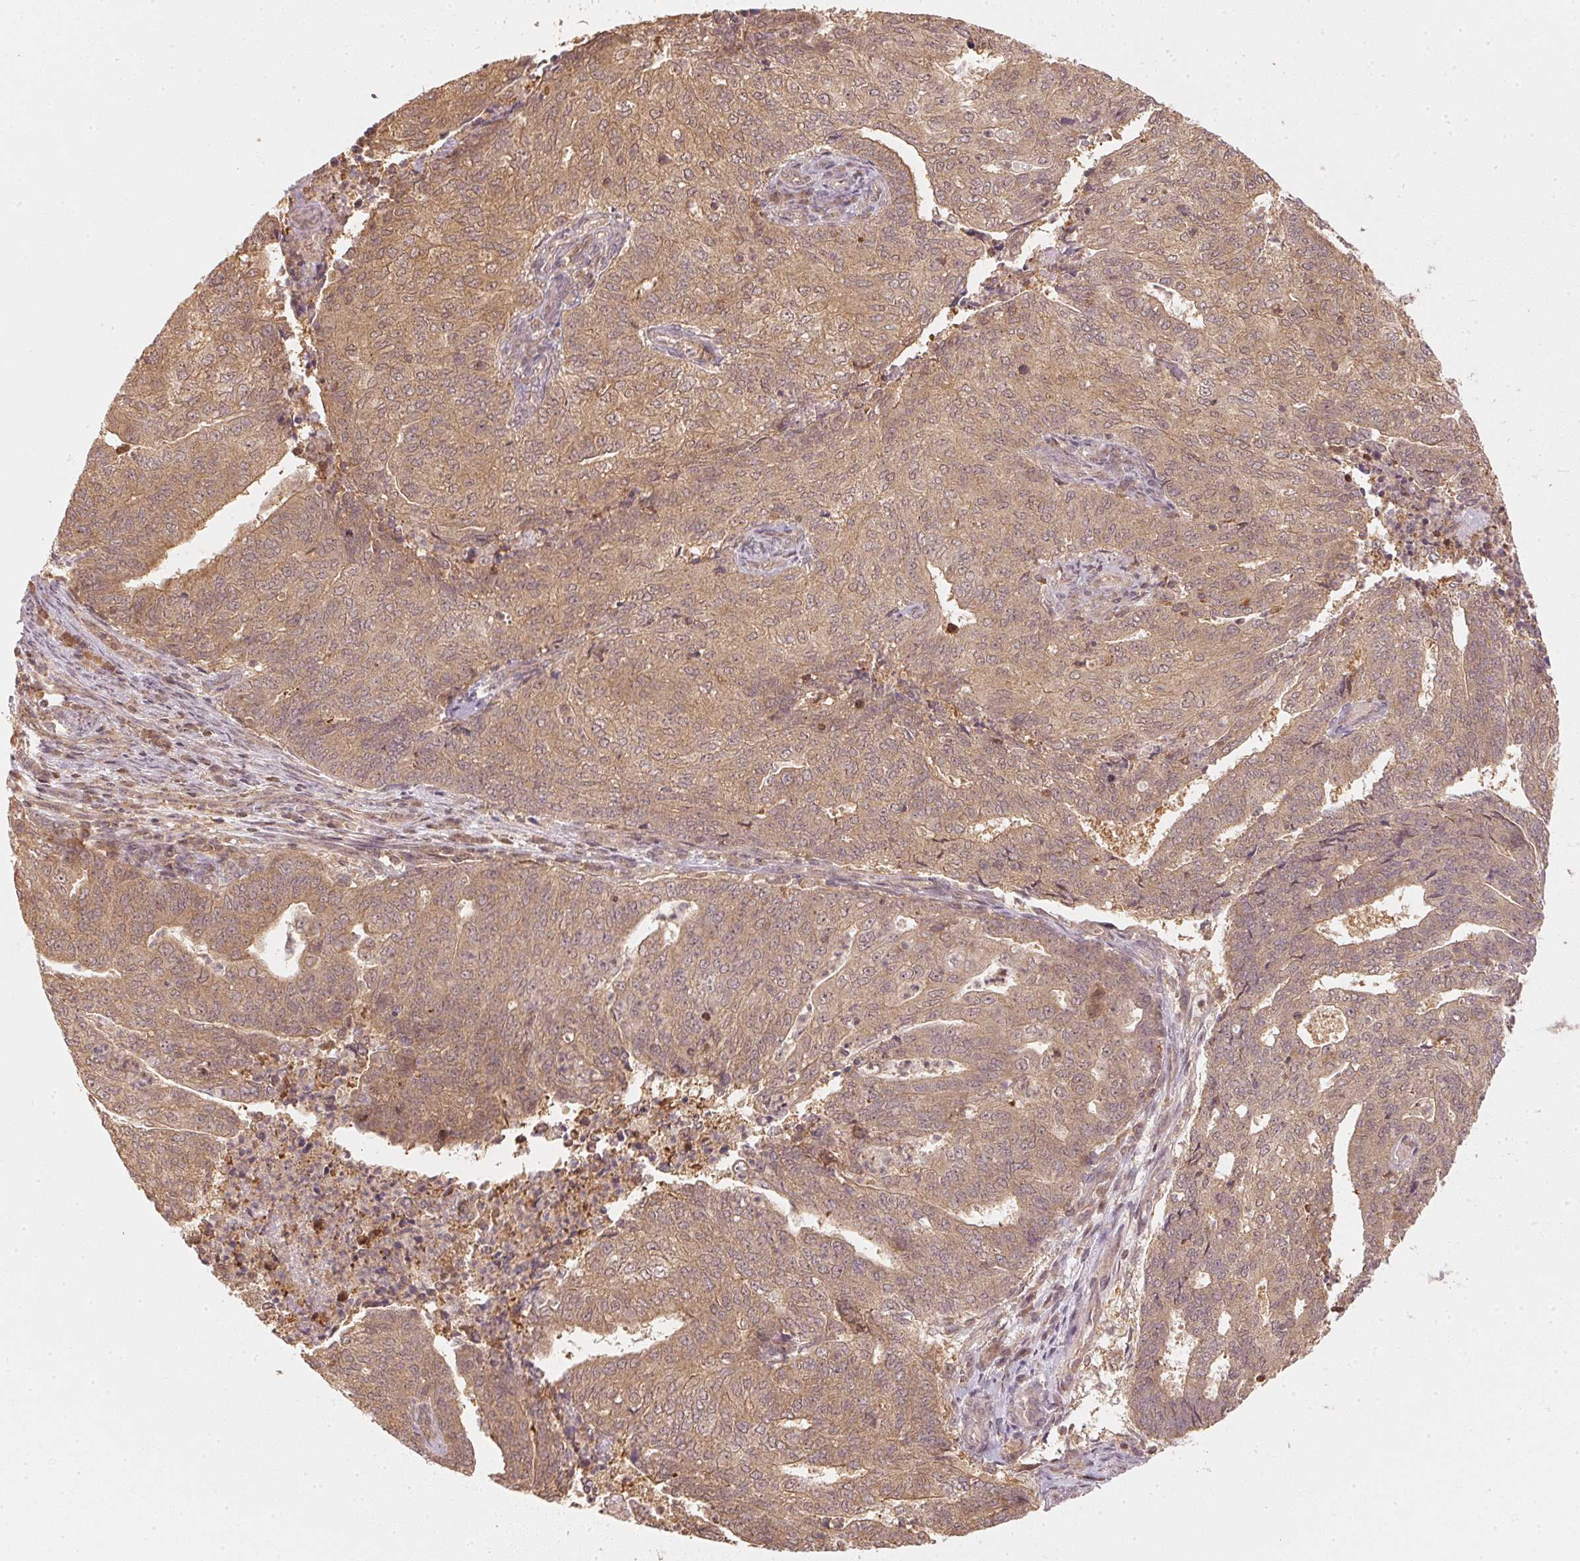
{"staining": {"intensity": "moderate", "quantity": ">75%", "location": "cytoplasmic/membranous,nuclear"}, "tissue": "endometrial cancer", "cell_type": "Tumor cells", "image_type": "cancer", "snomed": [{"axis": "morphology", "description": "Adenocarcinoma, NOS"}, {"axis": "topography", "description": "Endometrium"}], "caption": "Endometrial cancer (adenocarcinoma) stained for a protein exhibits moderate cytoplasmic/membranous and nuclear positivity in tumor cells. (brown staining indicates protein expression, while blue staining denotes nuclei).", "gene": "UBE2L3", "patient": {"sex": "female", "age": 82}}